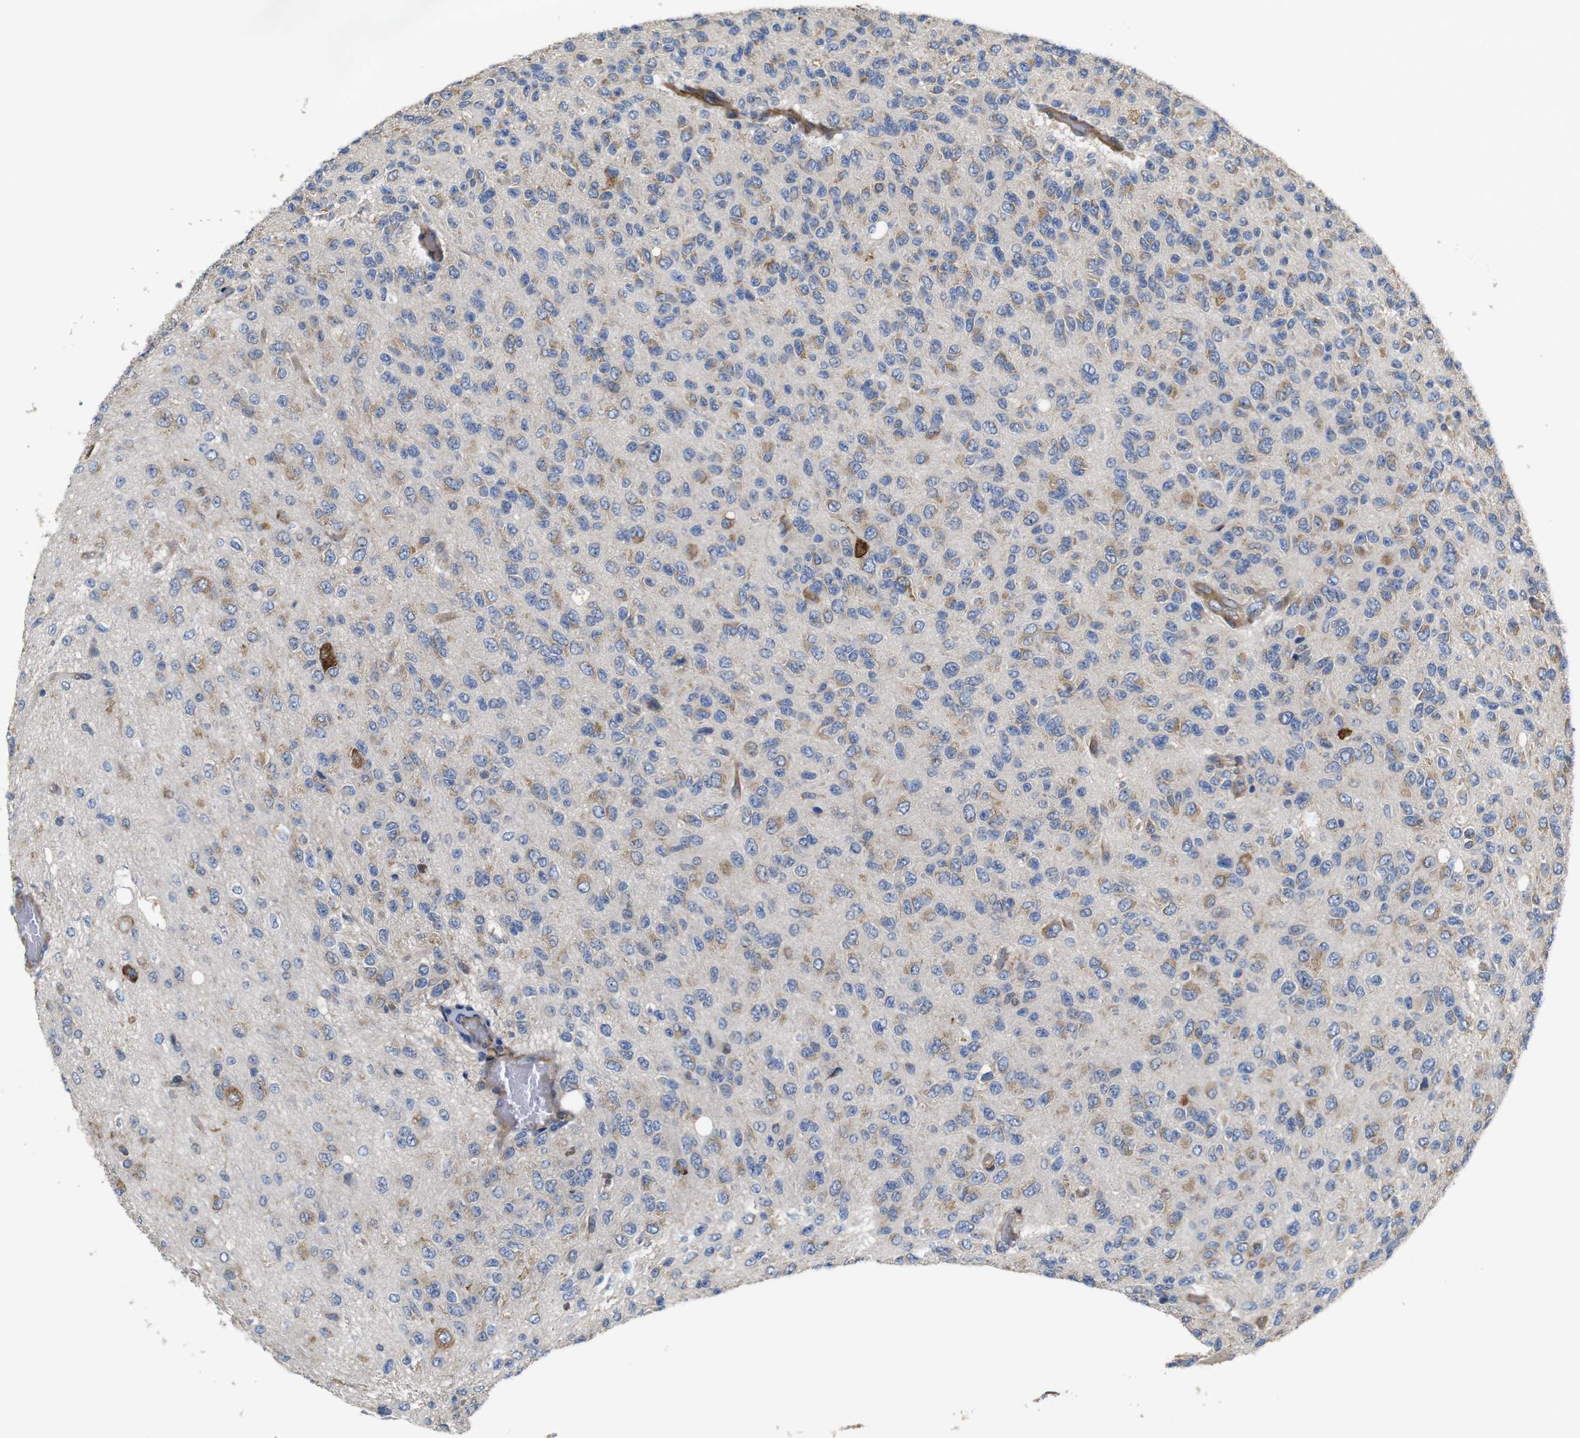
{"staining": {"intensity": "moderate", "quantity": "25%-75%", "location": "cytoplasmic/membranous"}, "tissue": "glioma", "cell_type": "Tumor cells", "image_type": "cancer", "snomed": [{"axis": "morphology", "description": "Glioma, malignant, High grade"}, {"axis": "topography", "description": "pancreas cauda"}], "caption": "A medium amount of moderate cytoplasmic/membranous positivity is identified in approximately 25%-75% of tumor cells in glioma tissue.", "gene": "UBE2G2", "patient": {"sex": "male", "age": 60}}